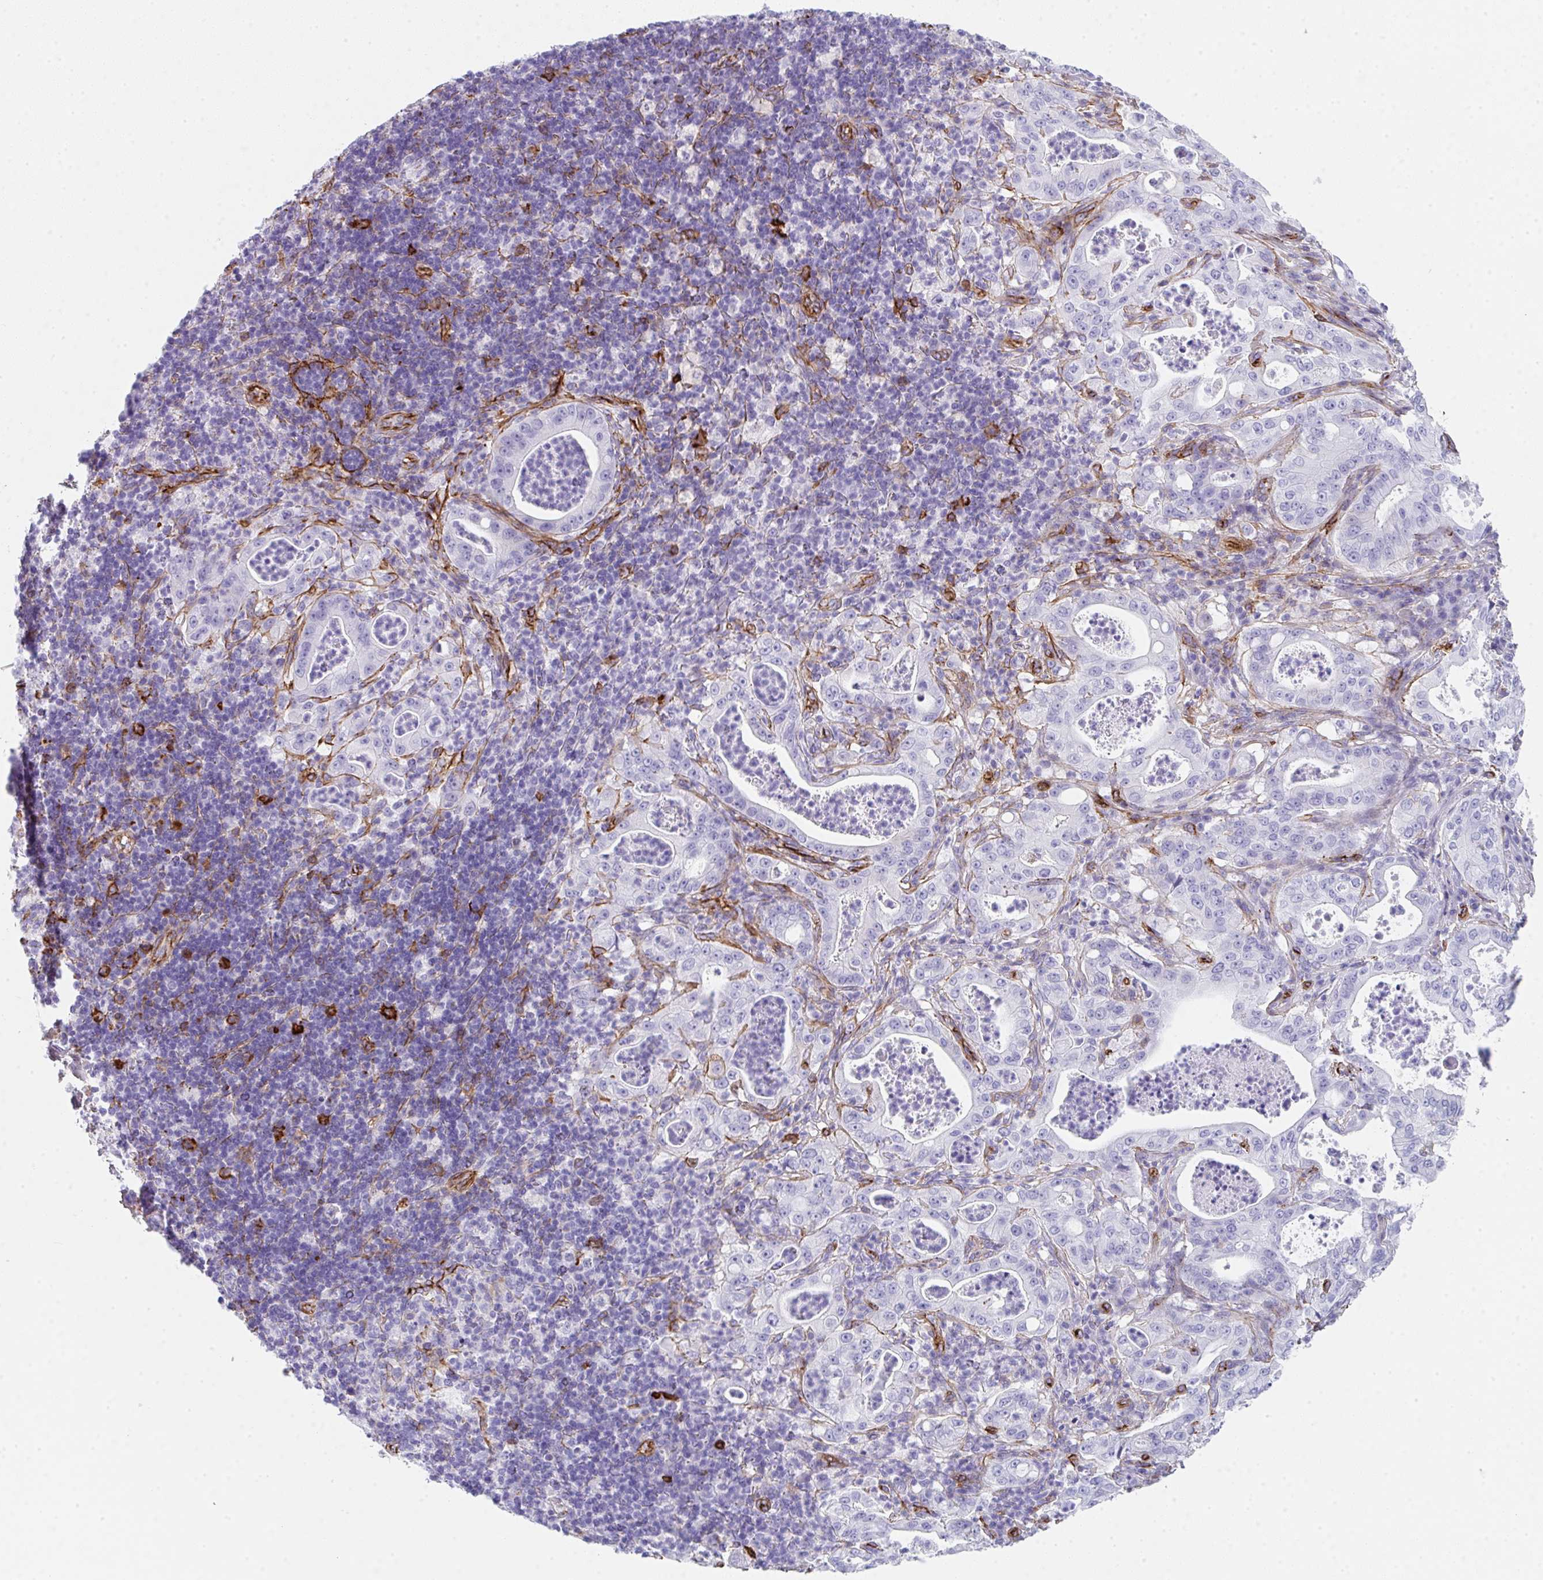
{"staining": {"intensity": "negative", "quantity": "none", "location": "none"}, "tissue": "pancreatic cancer", "cell_type": "Tumor cells", "image_type": "cancer", "snomed": [{"axis": "morphology", "description": "Adenocarcinoma, NOS"}, {"axis": "topography", "description": "Pancreas"}], "caption": "Human pancreatic adenocarcinoma stained for a protein using immunohistochemistry (IHC) reveals no staining in tumor cells.", "gene": "DBN1", "patient": {"sex": "male", "age": 71}}